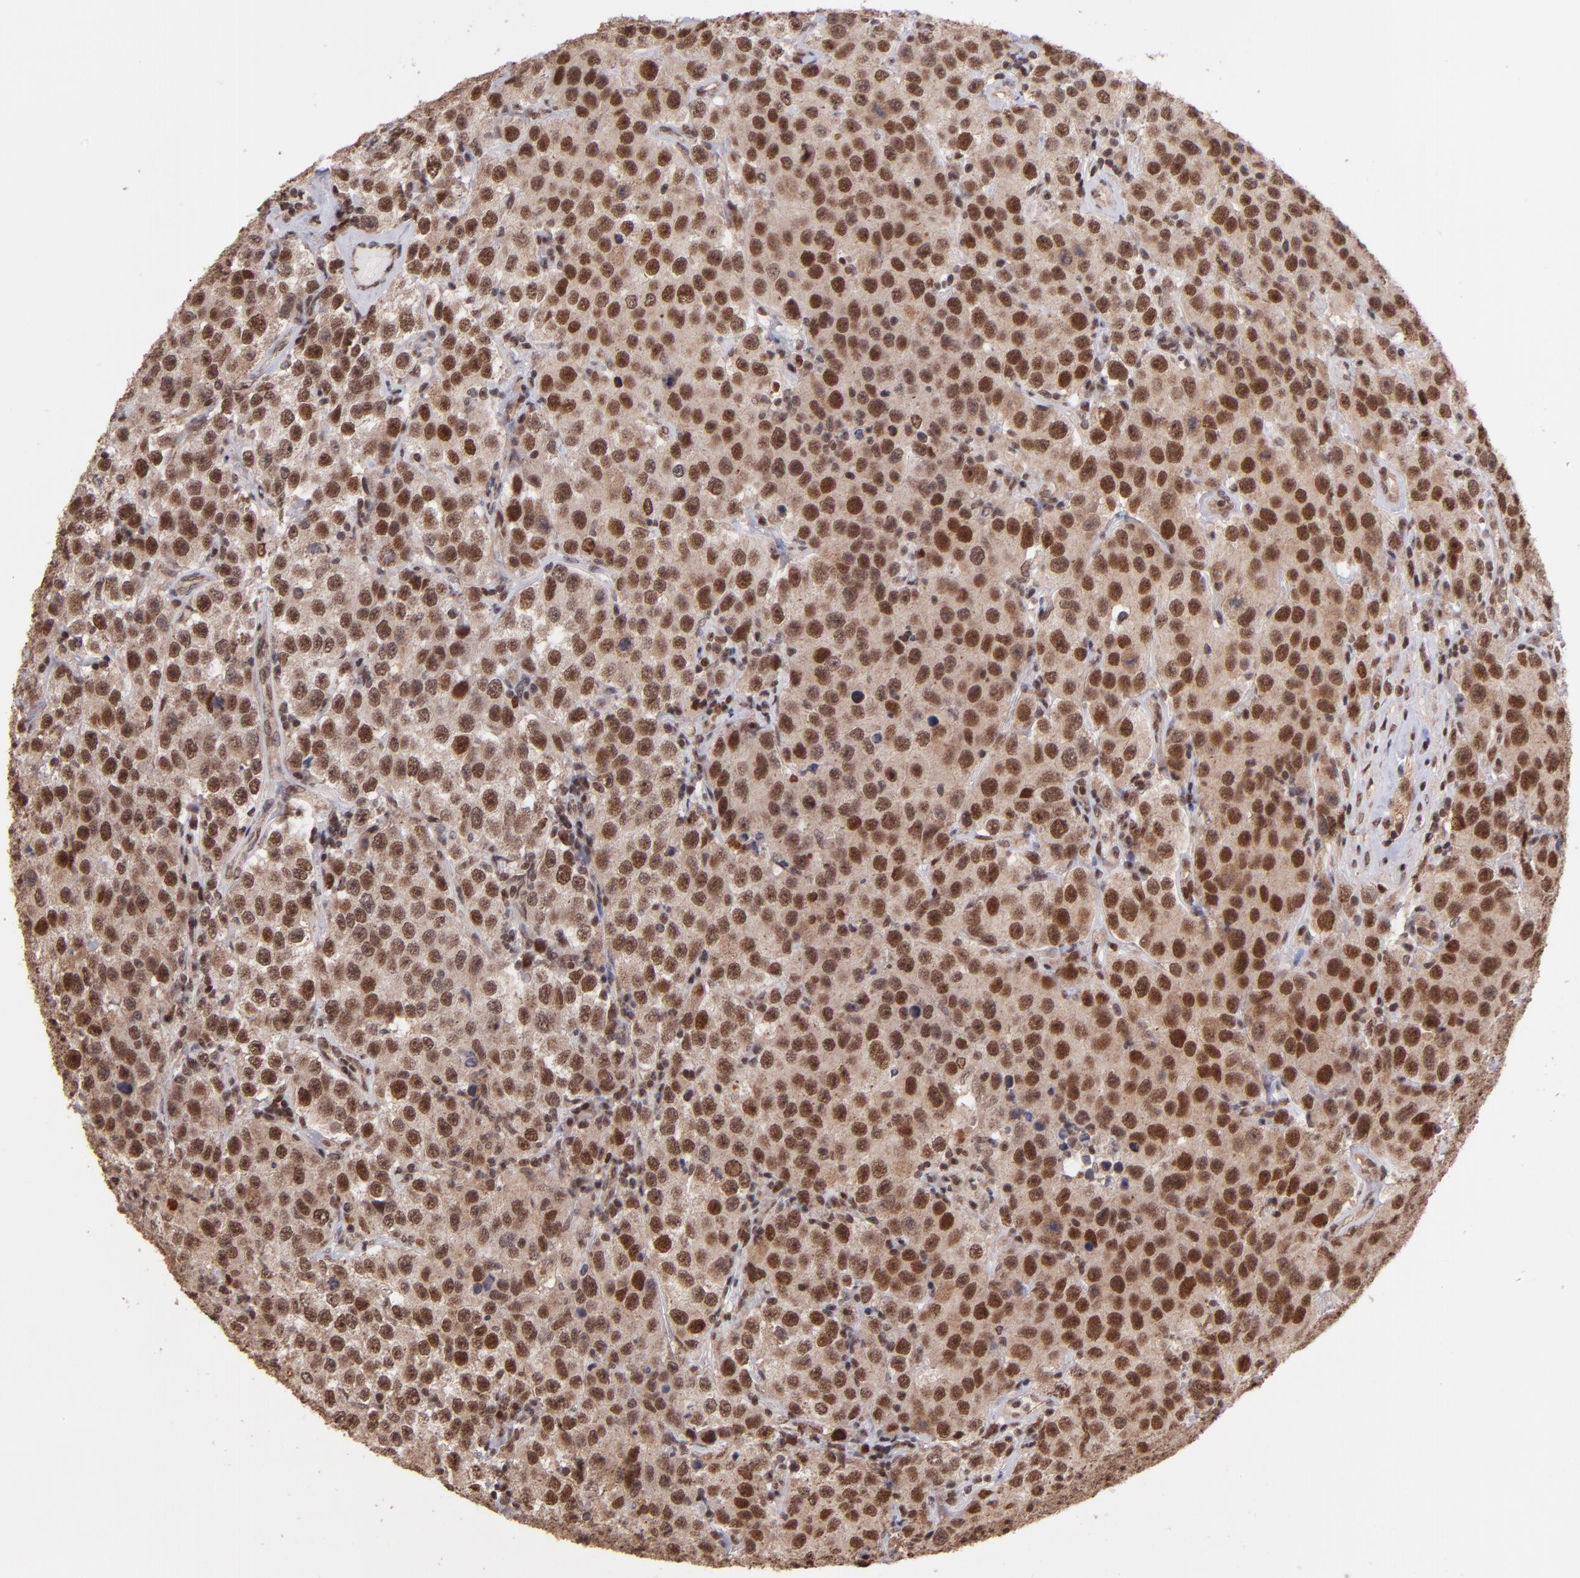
{"staining": {"intensity": "moderate", "quantity": ">75%", "location": "cytoplasmic/membranous,nuclear"}, "tissue": "testis cancer", "cell_type": "Tumor cells", "image_type": "cancer", "snomed": [{"axis": "morphology", "description": "Seminoma, NOS"}, {"axis": "topography", "description": "Testis"}], "caption": "Brown immunohistochemical staining in testis seminoma demonstrates moderate cytoplasmic/membranous and nuclear expression in about >75% of tumor cells.", "gene": "TERF2", "patient": {"sex": "male", "age": 52}}